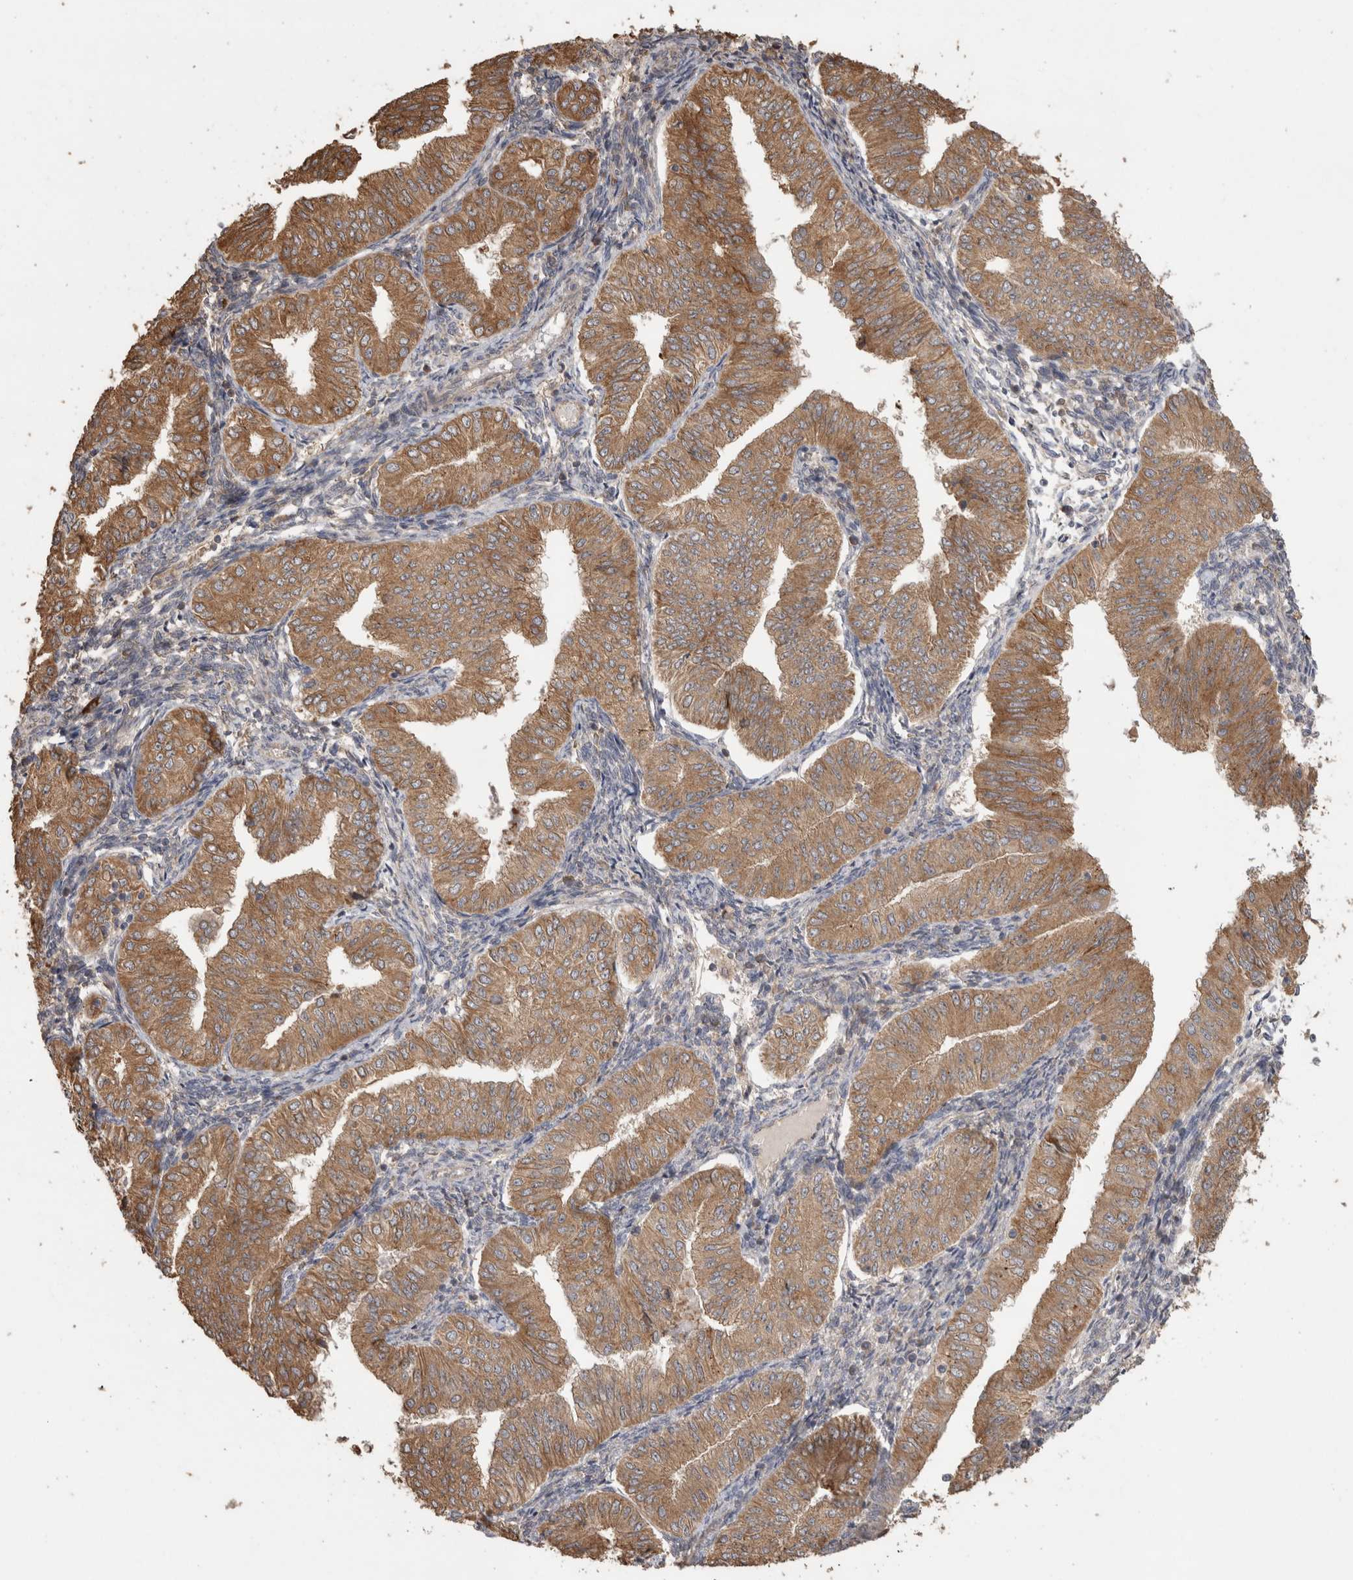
{"staining": {"intensity": "moderate", "quantity": ">75%", "location": "cytoplasmic/membranous"}, "tissue": "endometrial cancer", "cell_type": "Tumor cells", "image_type": "cancer", "snomed": [{"axis": "morphology", "description": "Normal tissue, NOS"}, {"axis": "morphology", "description": "Adenocarcinoma, NOS"}, {"axis": "topography", "description": "Endometrium"}], "caption": "The immunohistochemical stain labels moderate cytoplasmic/membranous staining in tumor cells of adenocarcinoma (endometrial) tissue. (DAB (3,3'-diaminobenzidine) = brown stain, brightfield microscopy at high magnification).", "gene": "TBCE", "patient": {"sex": "female", "age": 53}}